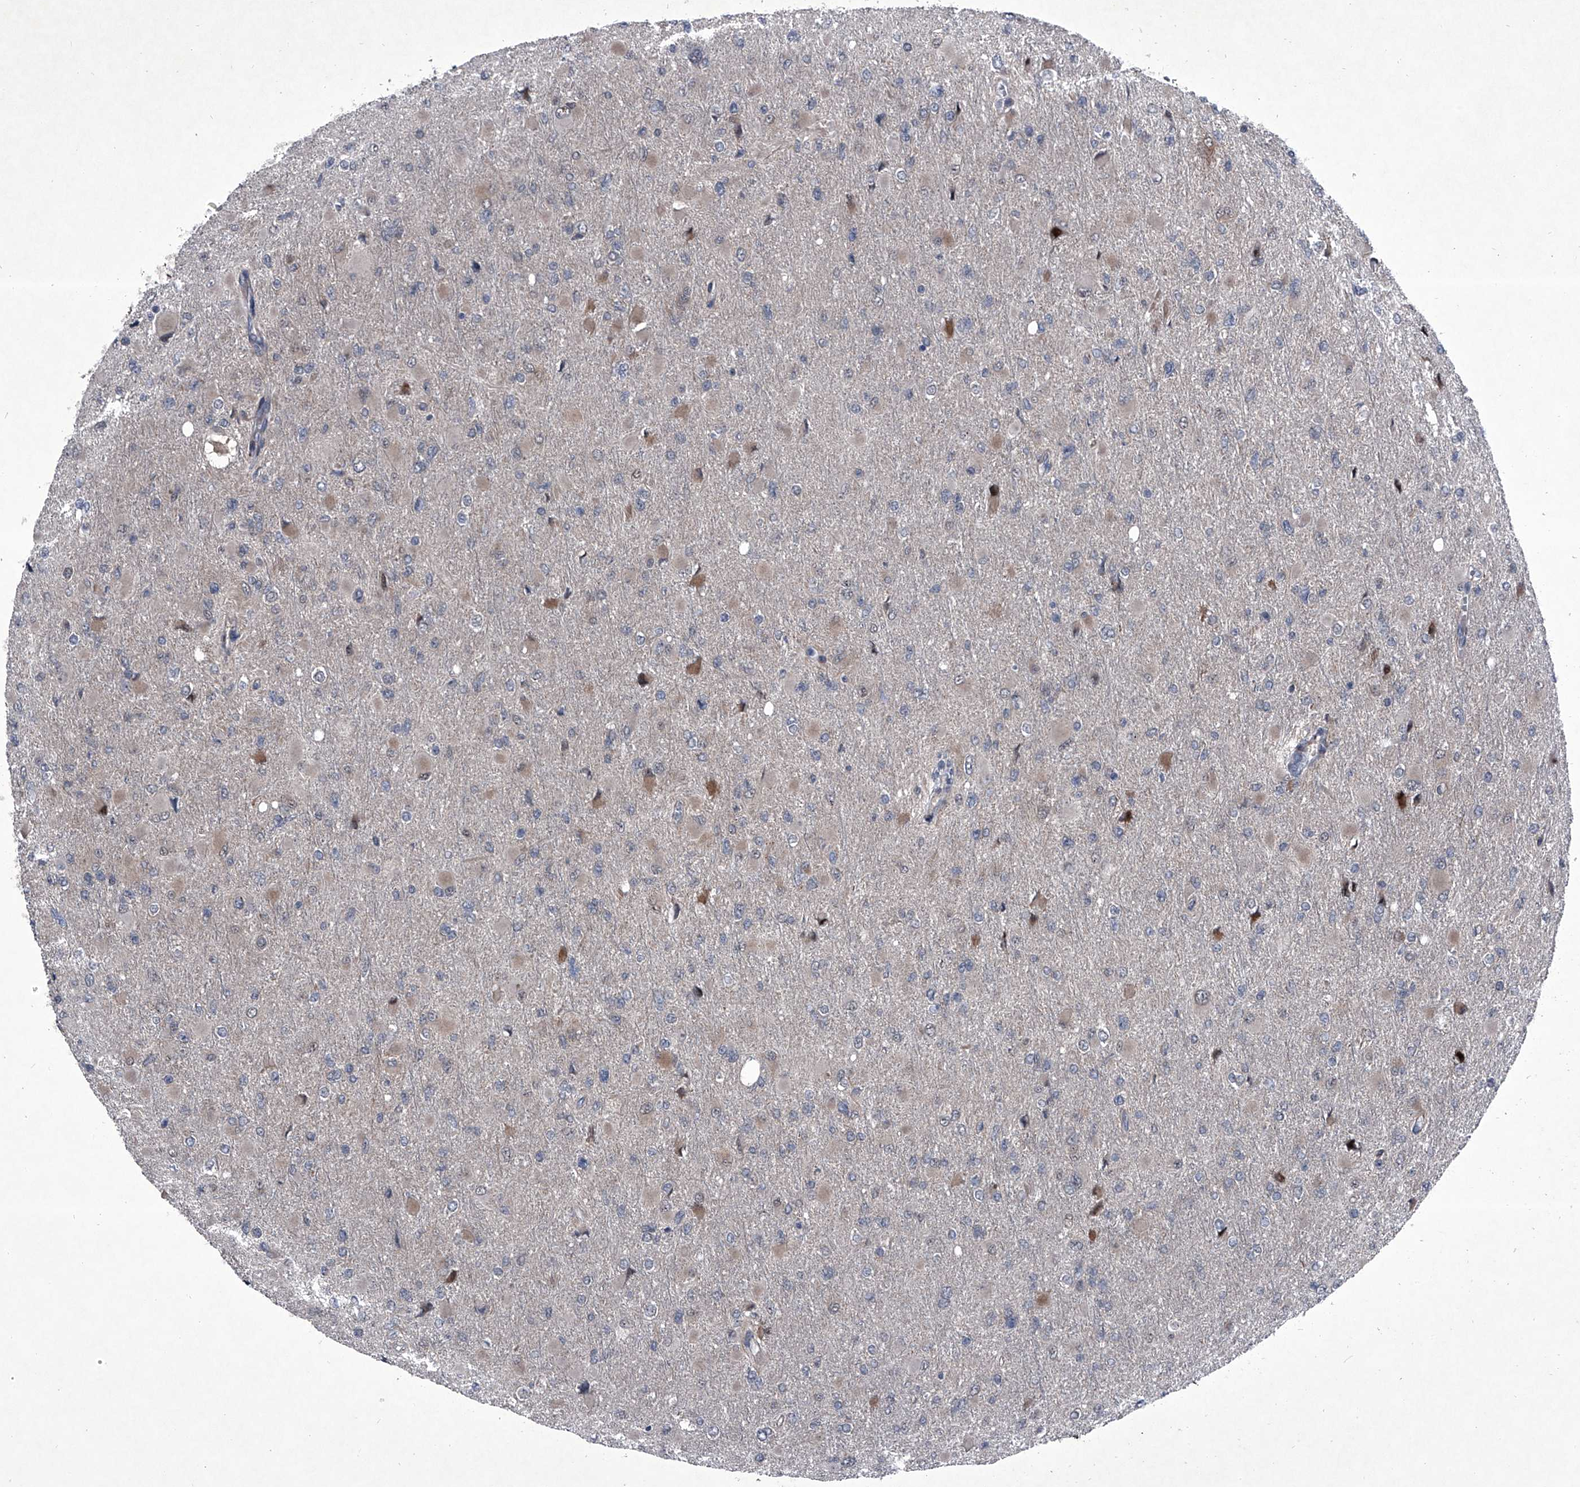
{"staining": {"intensity": "negative", "quantity": "none", "location": "none"}, "tissue": "glioma", "cell_type": "Tumor cells", "image_type": "cancer", "snomed": [{"axis": "morphology", "description": "Glioma, malignant, High grade"}, {"axis": "topography", "description": "Cerebral cortex"}], "caption": "Immunohistochemical staining of human glioma displays no significant staining in tumor cells. Brightfield microscopy of IHC stained with DAB (3,3'-diaminobenzidine) (brown) and hematoxylin (blue), captured at high magnification.", "gene": "ELK4", "patient": {"sex": "female", "age": 36}}